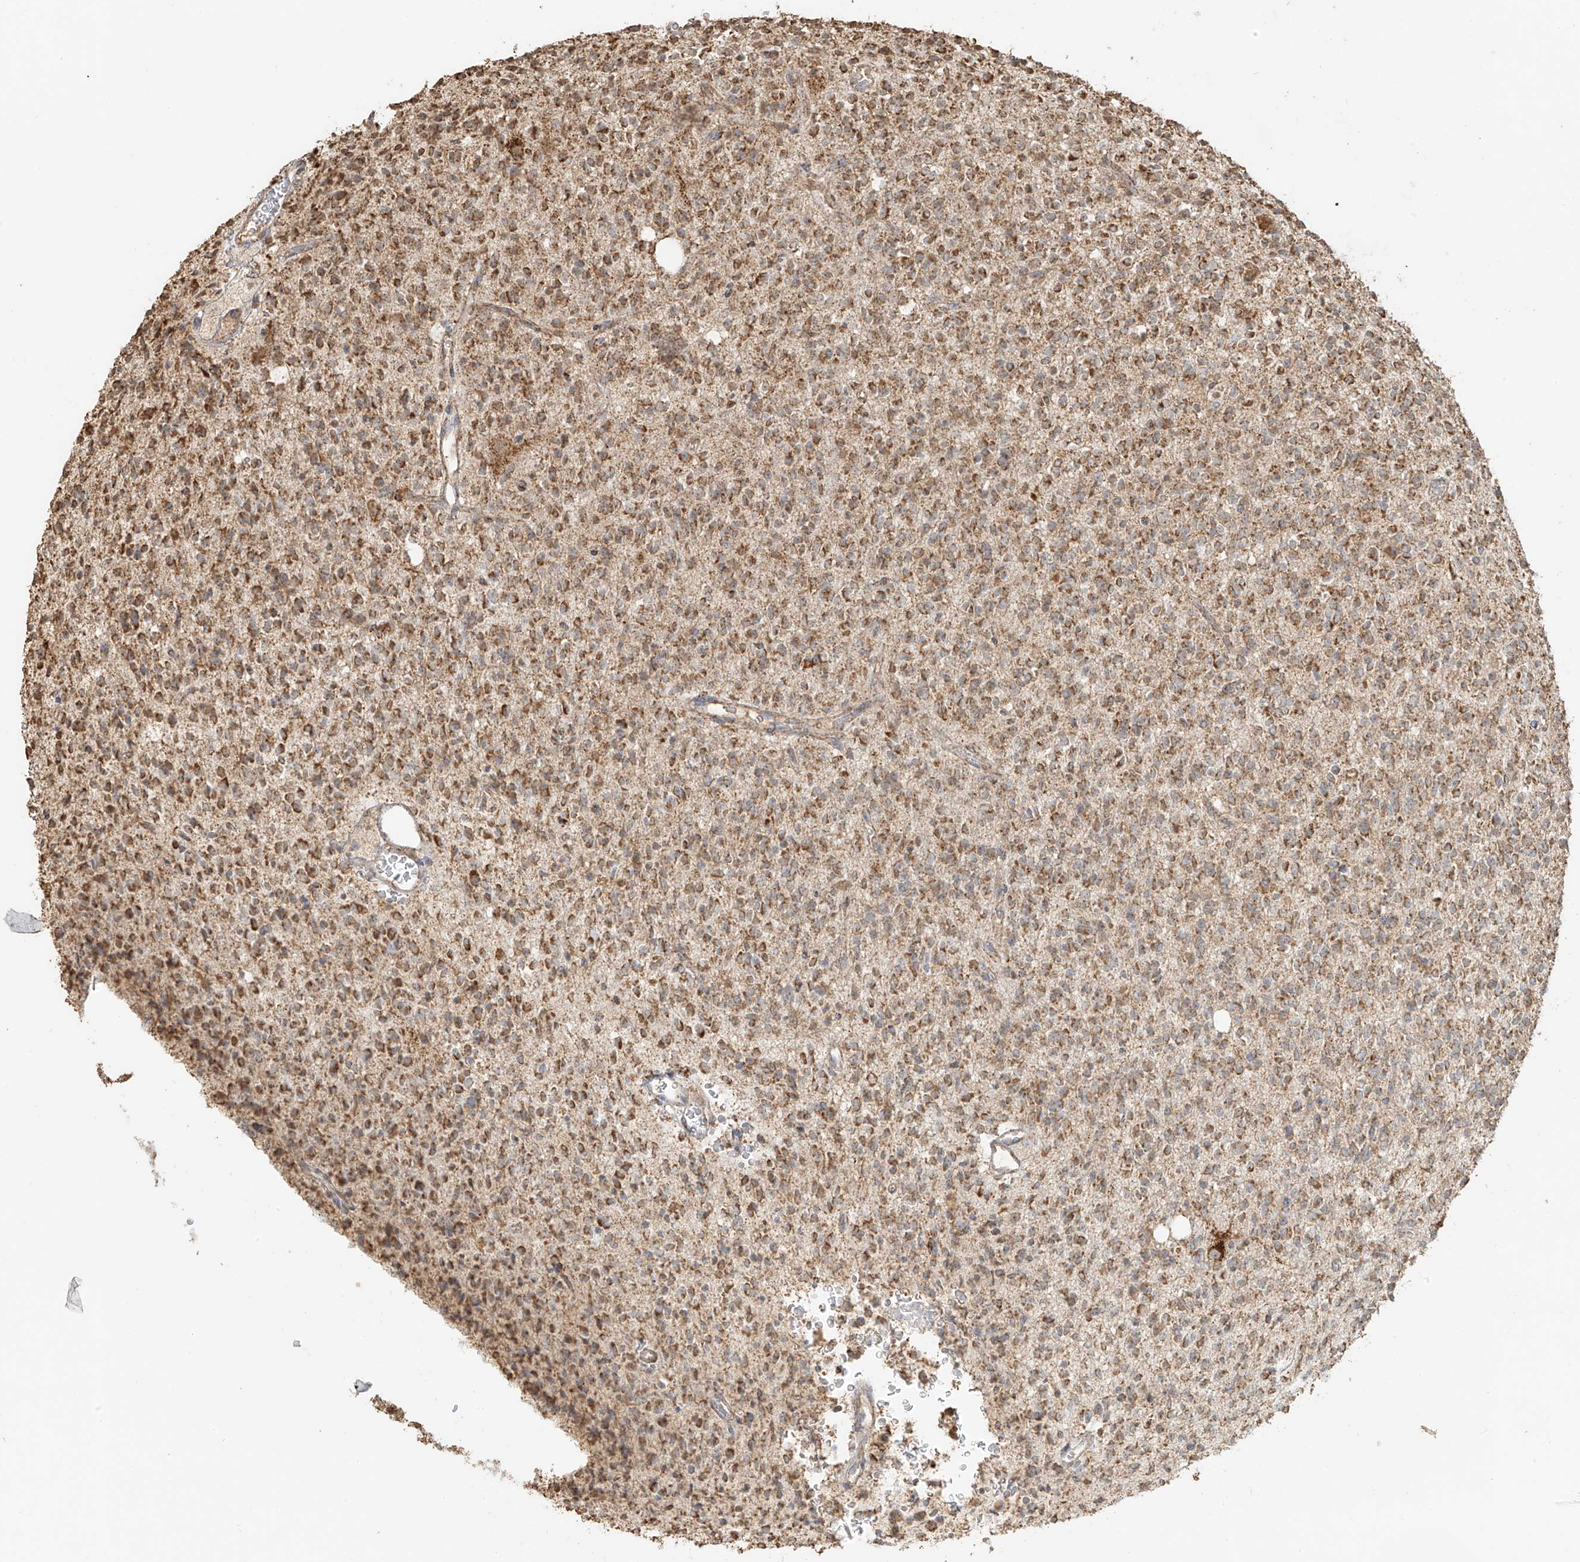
{"staining": {"intensity": "moderate", "quantity": ">75%", "location": "cytoplasmic/membranous"}, "tissue": "glioma", "cell_type": "Tumor cells", "image_type": "cancer", "snomed": [{"axis": "morphology", "description": "Glioma, malignant, High grade"}, {"axis": "topography", "description": "Brain"}], "caption": "This is a photomicrograph of immunohistochemistry staining of glioma, which shows moderate expression in the cytoplasmic/membranous of tumor cells.", "gene": "MIPEP", "patient": {"sex": "male", "age": 34}}